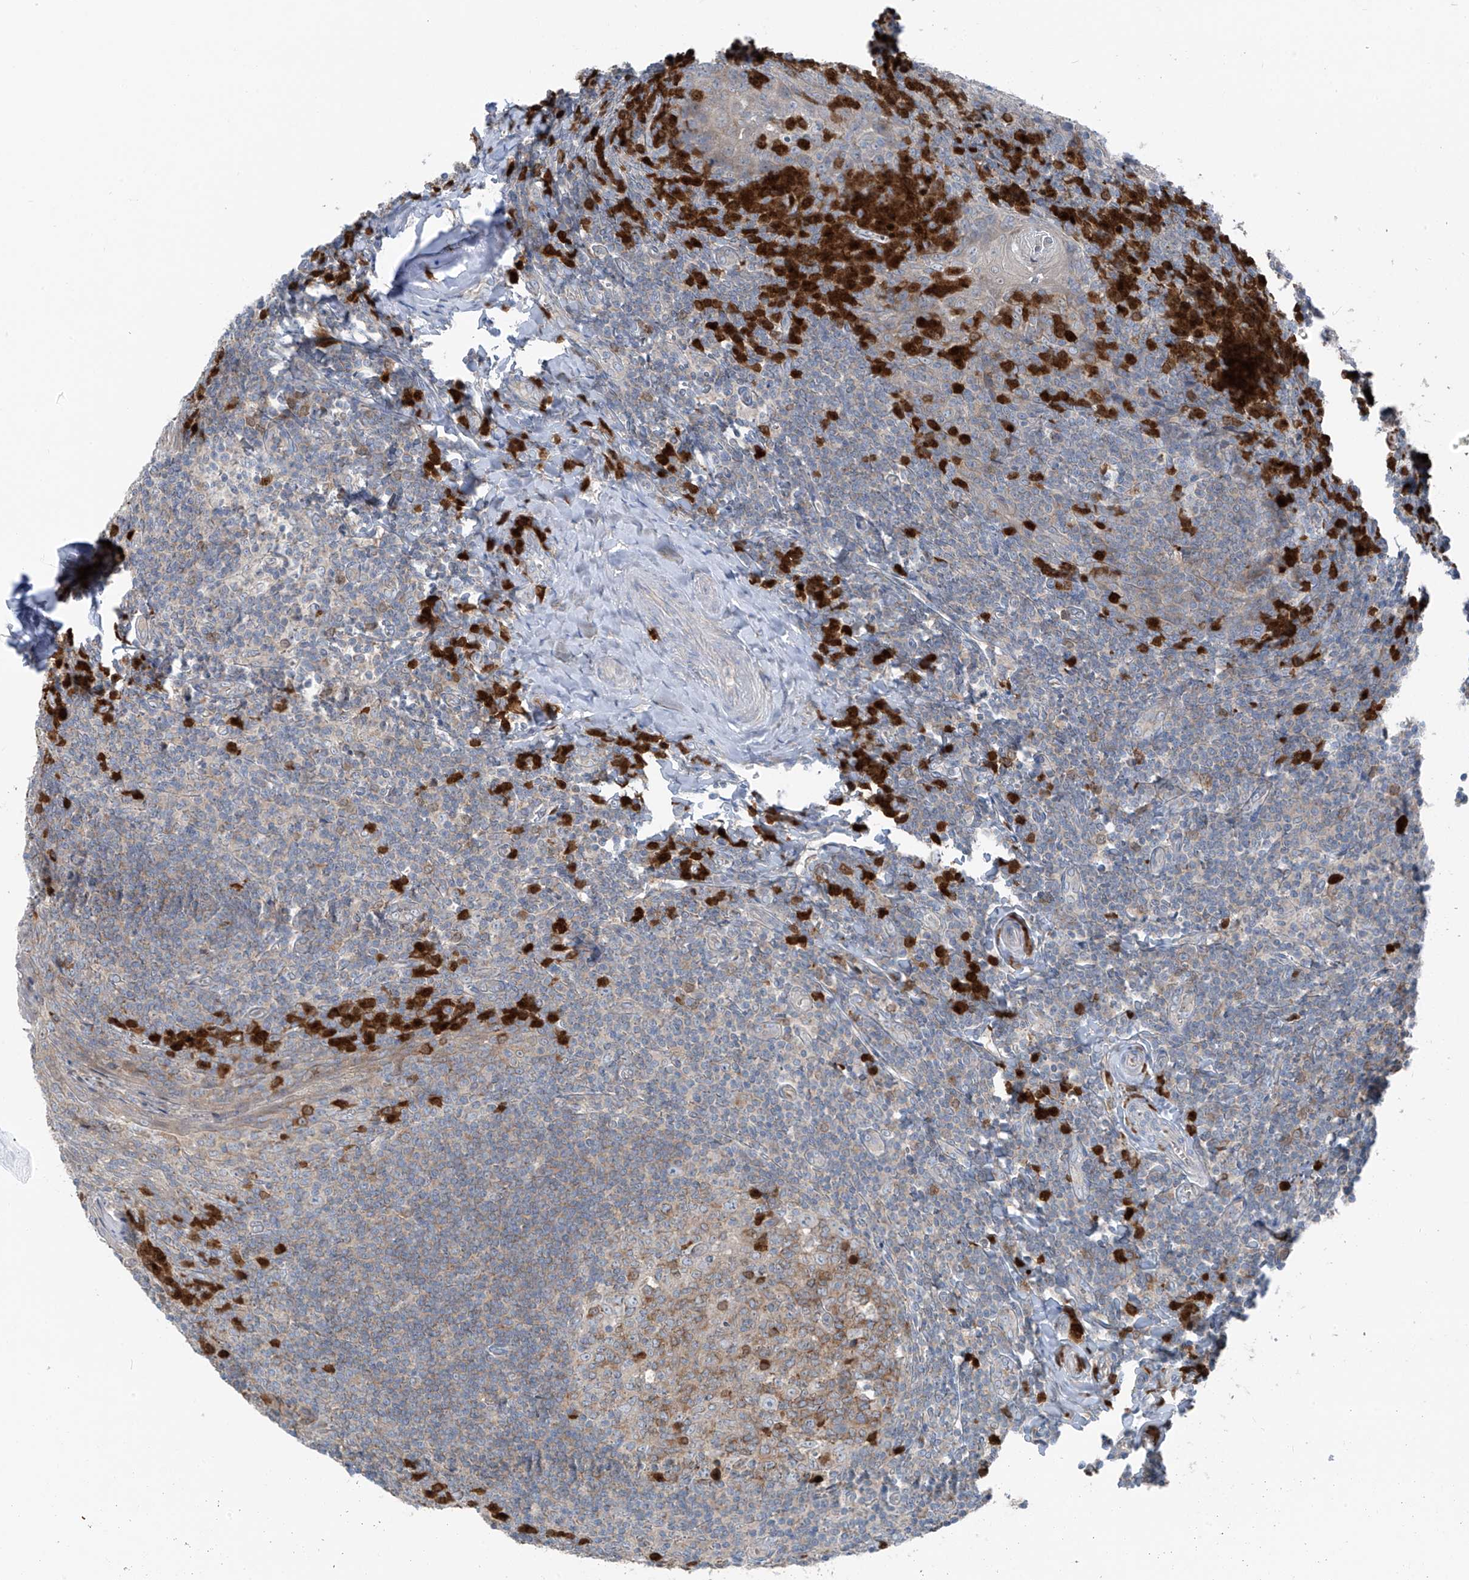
{"staining": {"intensity": "moderate", "quantity": "25%-75%", "location": "cytoplasmic/membranous"}, "tissue": "tonsil", "cell_type": "Germinal center cells", "image_type": "normal", "snomed": [{"axis": "morphology", "description": "Normal tissue, NOS"}, {"axis": "topography", "description": "Tonsil"}], "caption": "IHC of benign tonsil exhibits medium levels of moderate cytoplasmic/membranous staining in about 25%-75% of germinal center cells. Using DAB (3,3'-diaminobenzidine) (brown) and hematoxylin (blue) stains, captured at high magnification using brightfield microscopy.", "gene": "SLC12A6", "patient": {"sex": "male", "age": 27}}